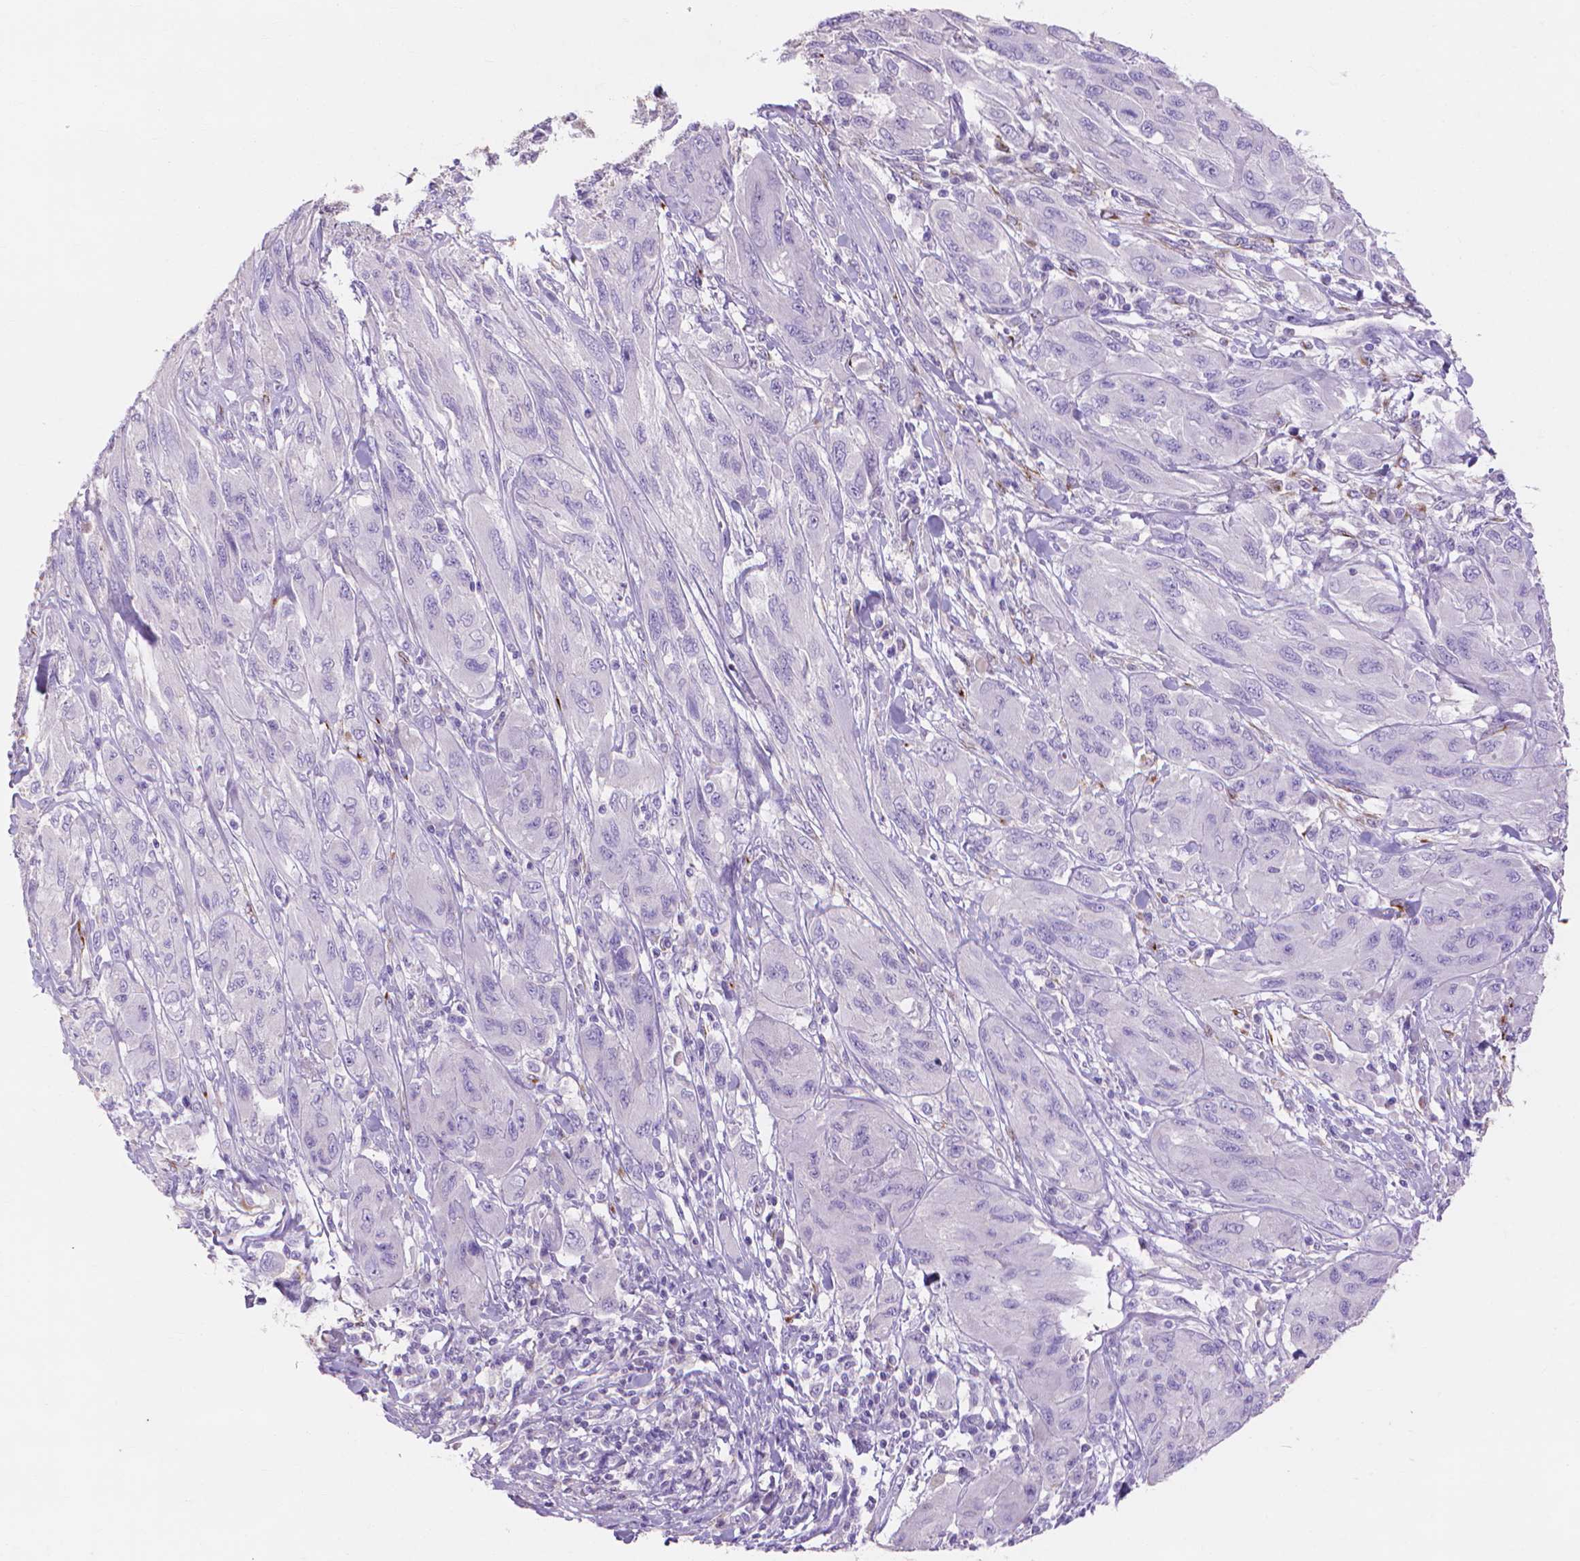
{"staining": {"intensity": "negative", "quantity": "none", "location": "none"}, "tissue": "melanoma", "cell_type": "Tumor cells", "image_type": "cancer", "snomed": [{"axis": "morphology", "description": "Malignant melanoma, NOS"}, {"axis": "topography", "description": "Skin"}], "caption": "This is an IHC micrograph of melanoma. There is no positivity in tumor cells.", "gene": "MMP11", "patient": {"sex": "female", "age": 91}}